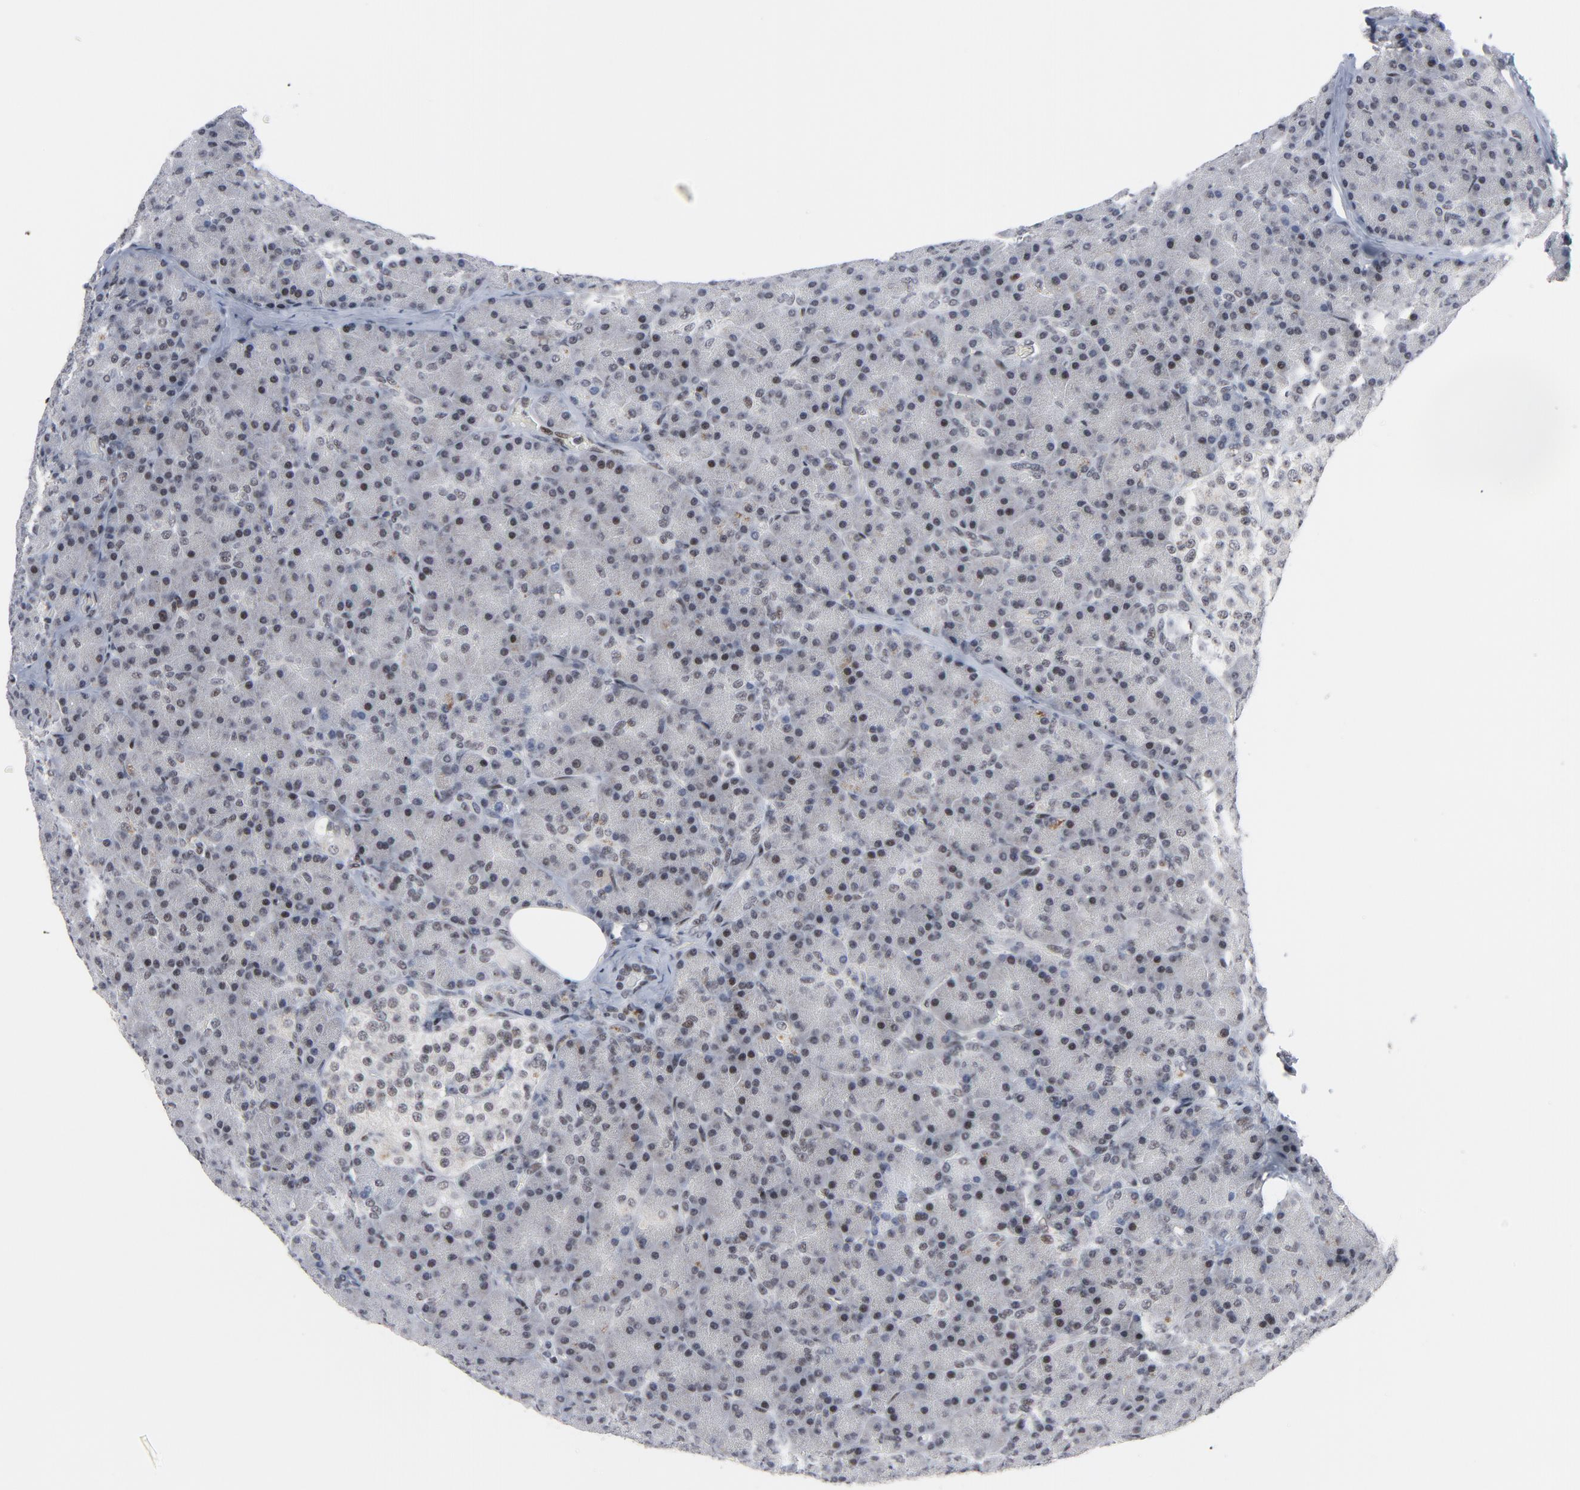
{"staining": {"intensity": "weak", "quantity": "<25%", "location": "nuclear"}, "tissue": "pancreas", "cell_type": "Exocrine glandular cells", "image_type": "normal", "snomed": [{"axis": "morphology", "description": "Normal tissue, NOS"}, {"axis": "topography", "description": "Pancreas"}], "caption": "A high-resolution histopathology image shows immunohistochemistry (IHC) staining of normal pancreas, which reveals no significant positivity in exocrine glandular cells.", "gene": "GABPA", "patient": {"sex": "female", "age": 43}}